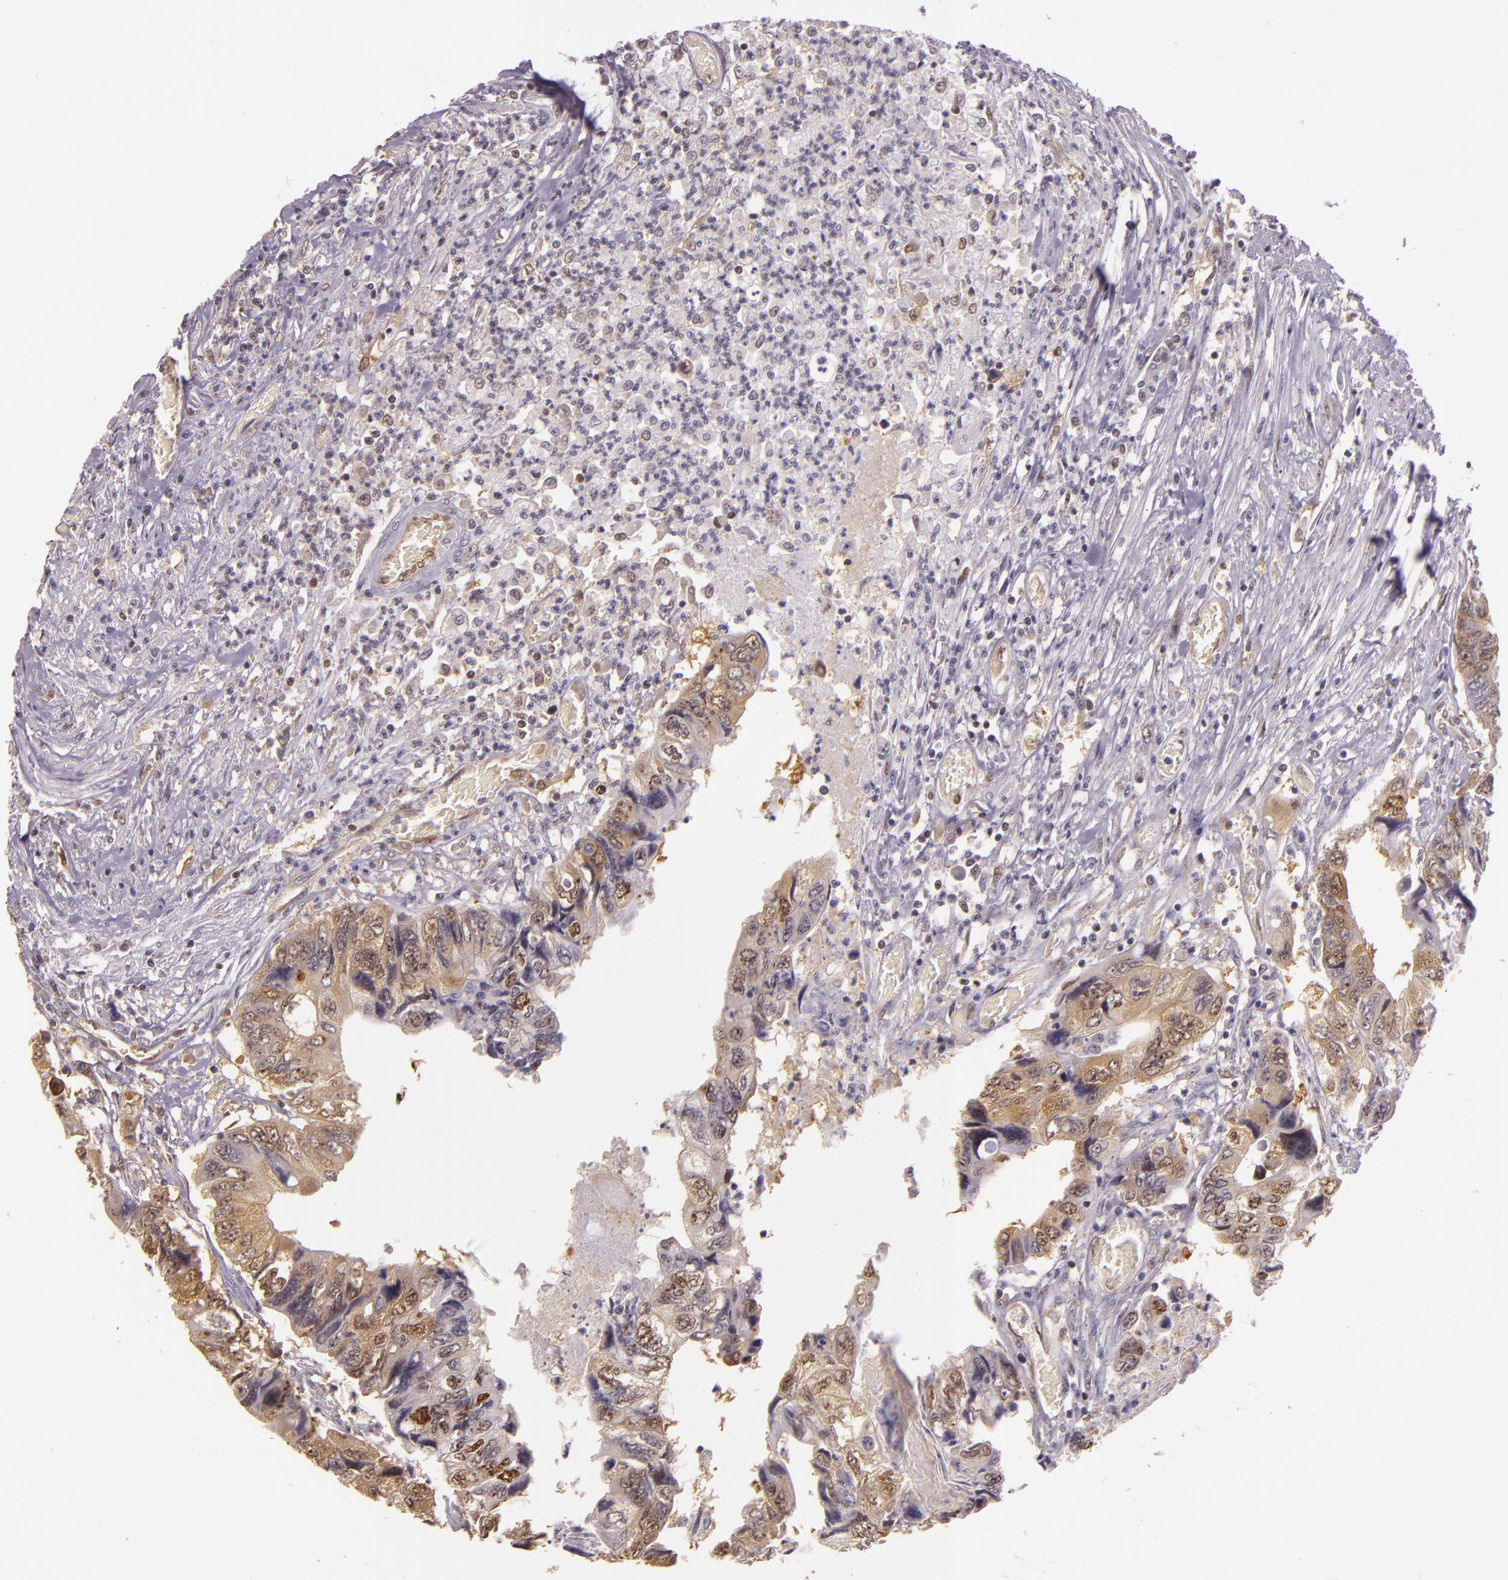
{"staining": {"intensity": "moderate", "quantity": "25%-75%", "location": "cytoplasmic/membranous,nuclear"}, "tissue": "colorectal cancer", "cell_type": "Tumor cells", "image_type": "cancer", "snomed": [{"axis": "morphology", "description": "Adenocarcinoma, NOS"}, {"axis": "topography", "description": "Rectum"}], "caption": "A photomicrograph of human adenocarcinoma (colorectal) stained for a protein demonstrates moderate cytoplasmic/membranous and nuclear brown staining in tumor cells.", "gene": "HSPA8", "patient": {"sex": "female", "age": 82}}